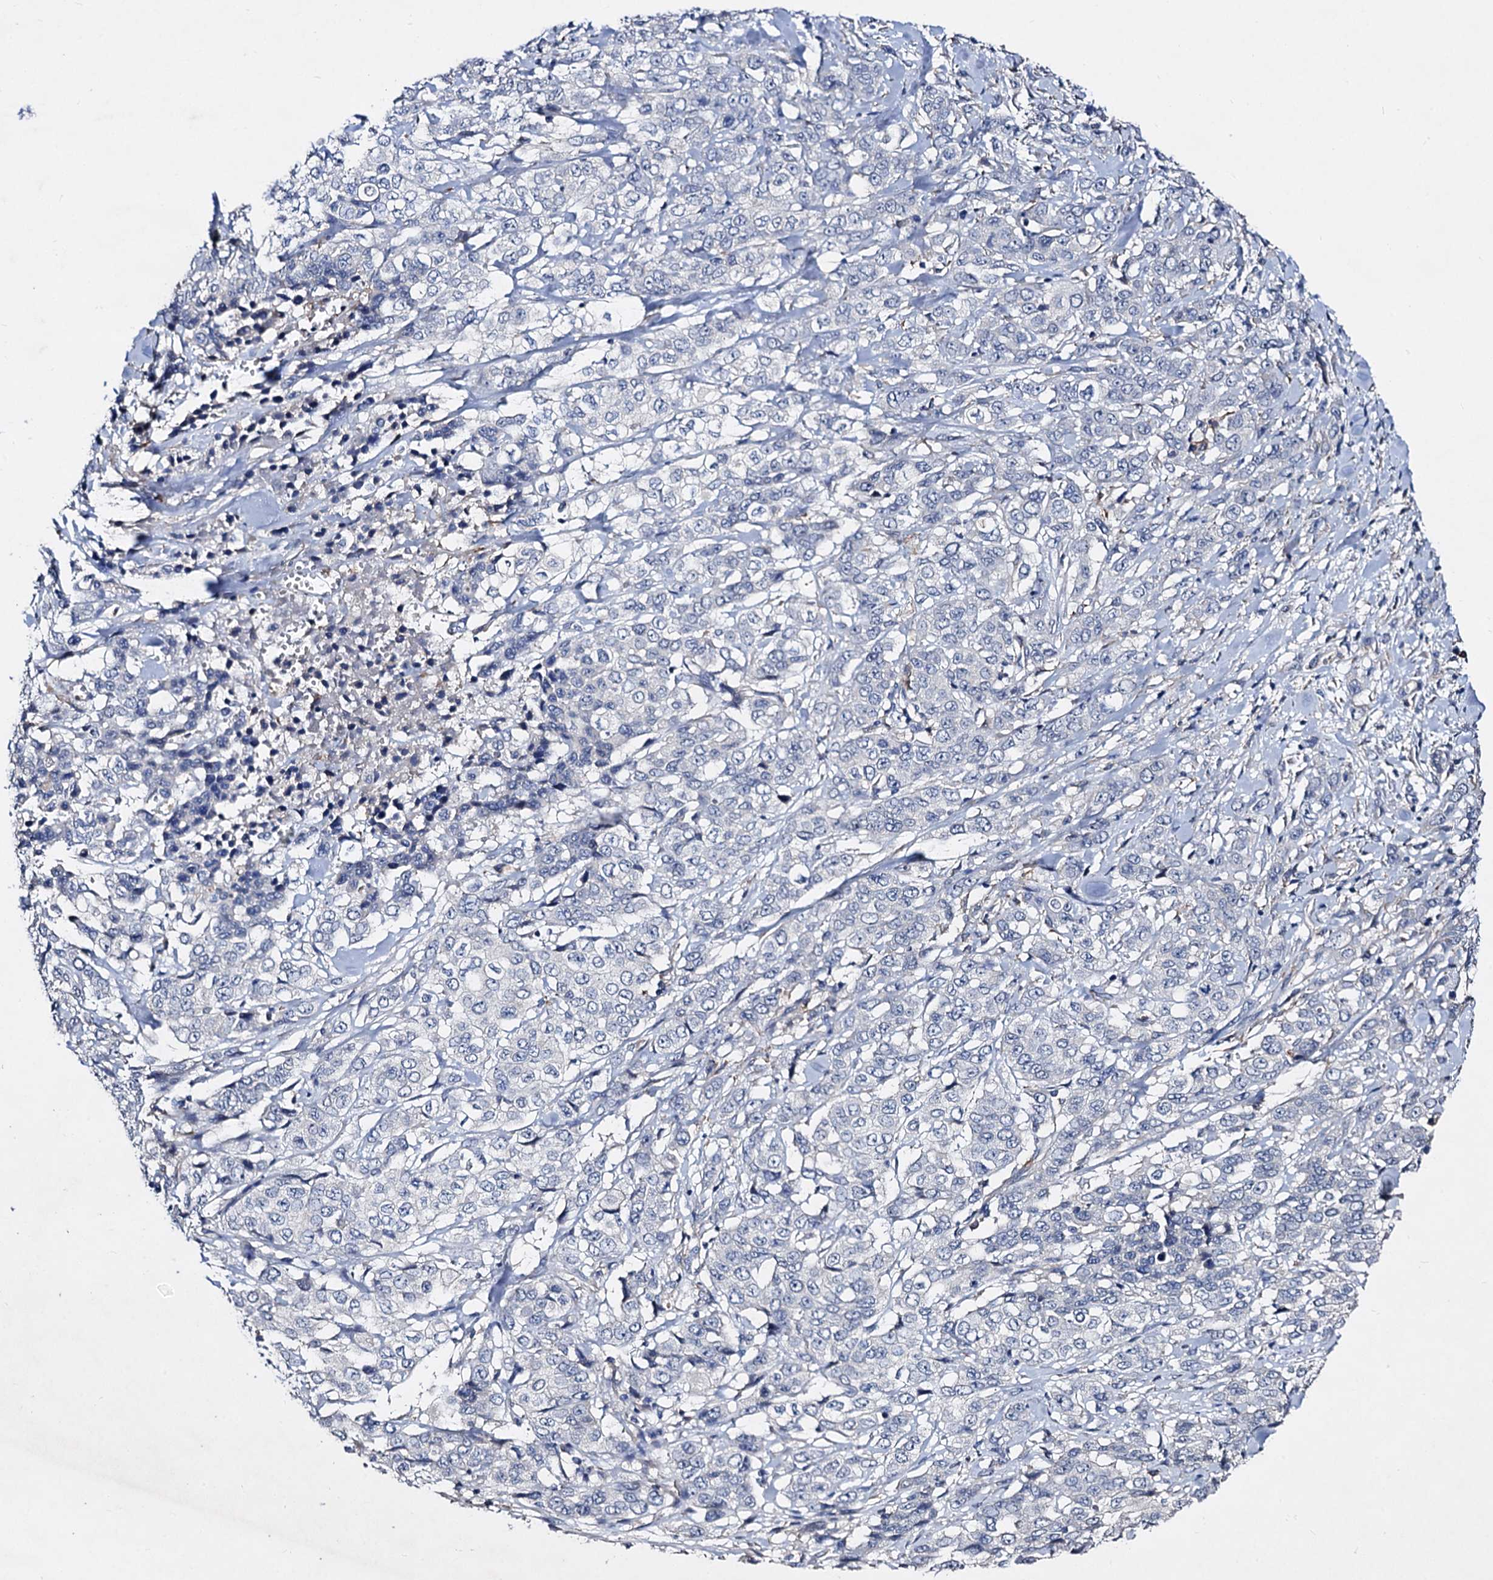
{"staining": {"intensity": "negative", "quantity": "none", "location": "none"}, "tissue": "stomach cancer", "cell_type": "Tumor cells", "image_type": "cancer", "snomed": [{"axis": "morphology", "description": "Adenocarcinoma, NOS"}, {"axis": "topography", "description": "Stomach, upper"}], "caption": "Image shows no protein staining in tumor cells of adenocarcinoma (stomach) tissue.", "gene": "HVCN1", "patient": {"sex": "male", "age": 62}}